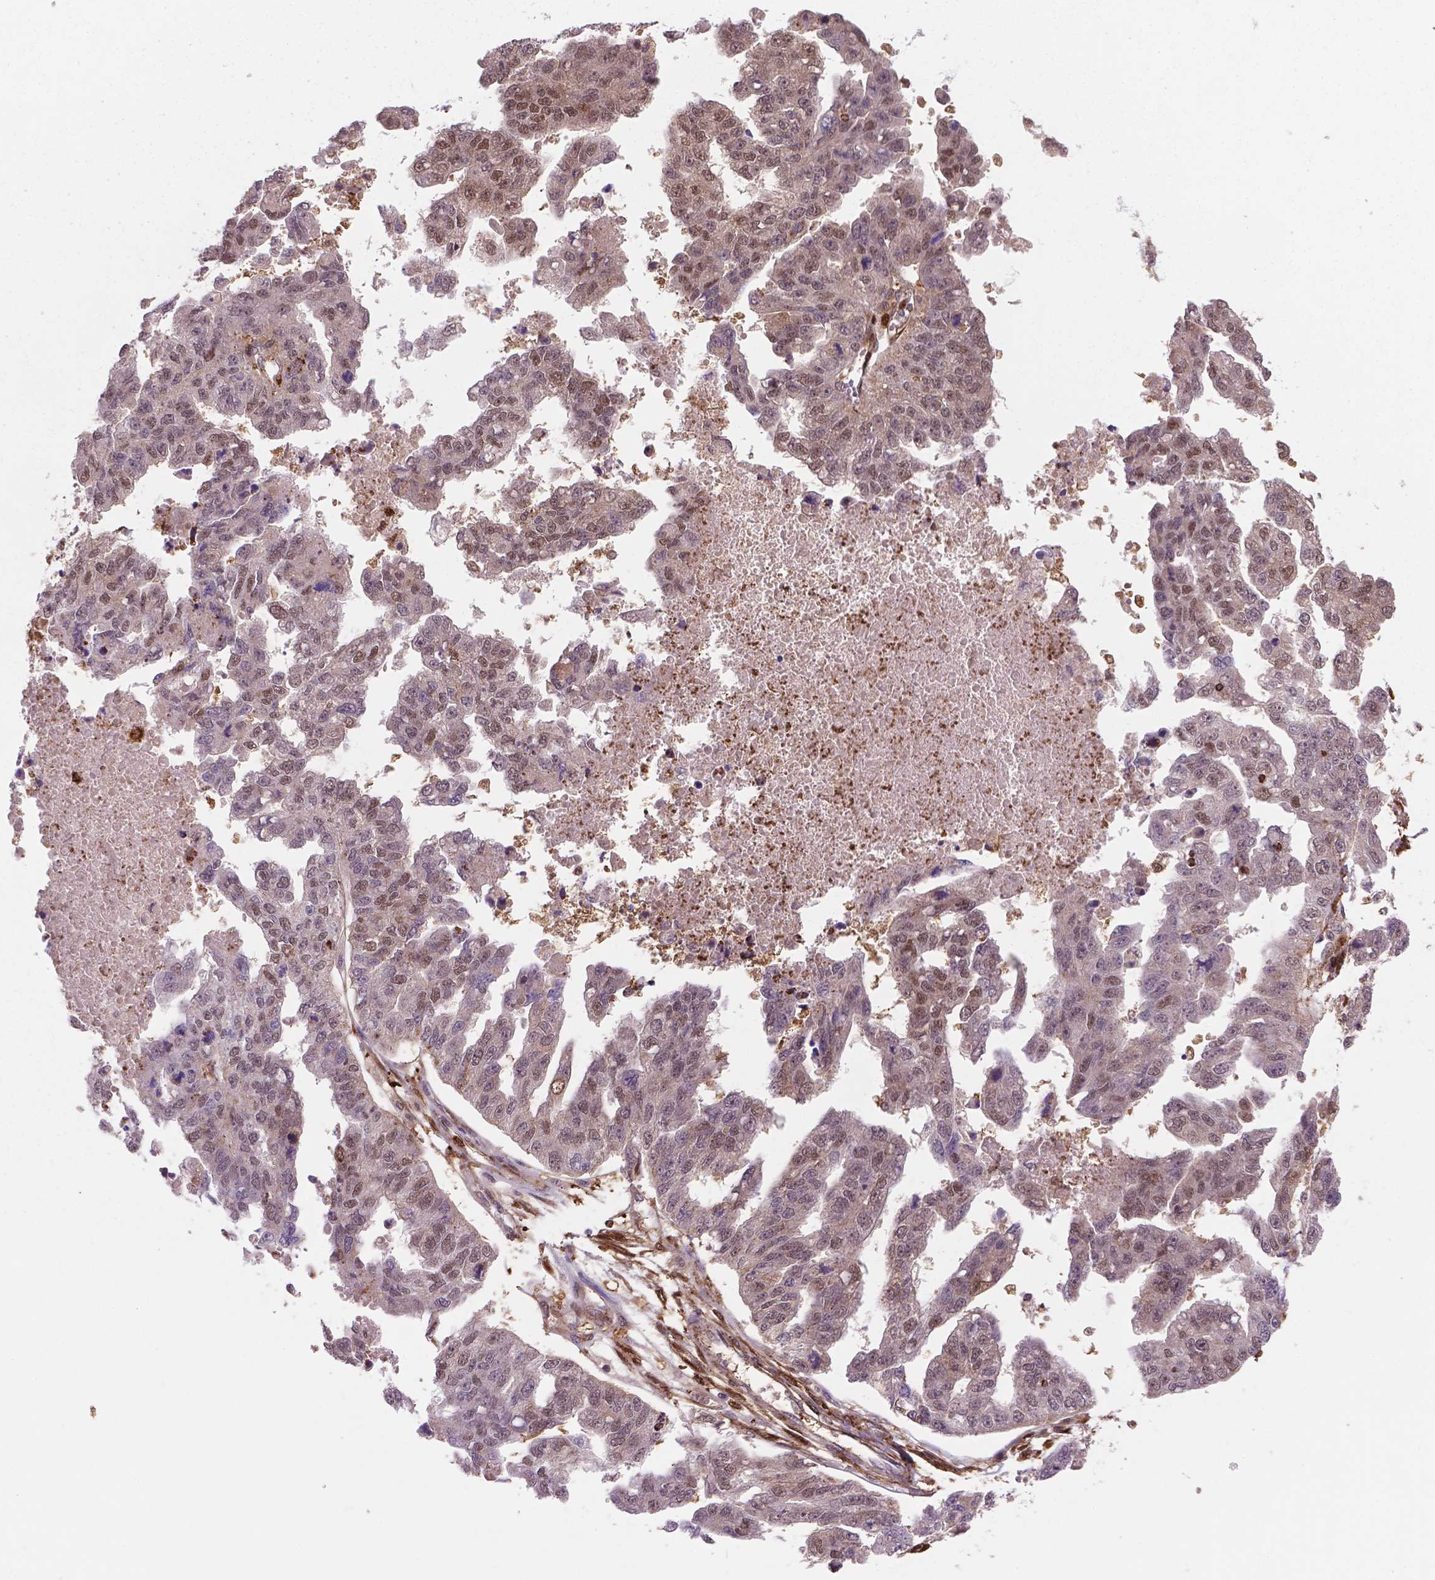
{"staining": {"intensity": "weak", "quantity": "<25%", "location": "nuclear"}, "tissue": "ovarian cancer", "cell_type": "Tumor cells", "image_type": "cancer", "snomed": [{"axis": "morphology", "description": "Cystadenocarcinoma, serous, NOS"}, {"axis": "topography", "description": "Ovary"}], "caption": "IHC of human ovarian serous cystadenocarcinoma reveals no expression in tumor cells.", "gene": "PLIN3", "patient": {"sex": "female", "age": 58}}